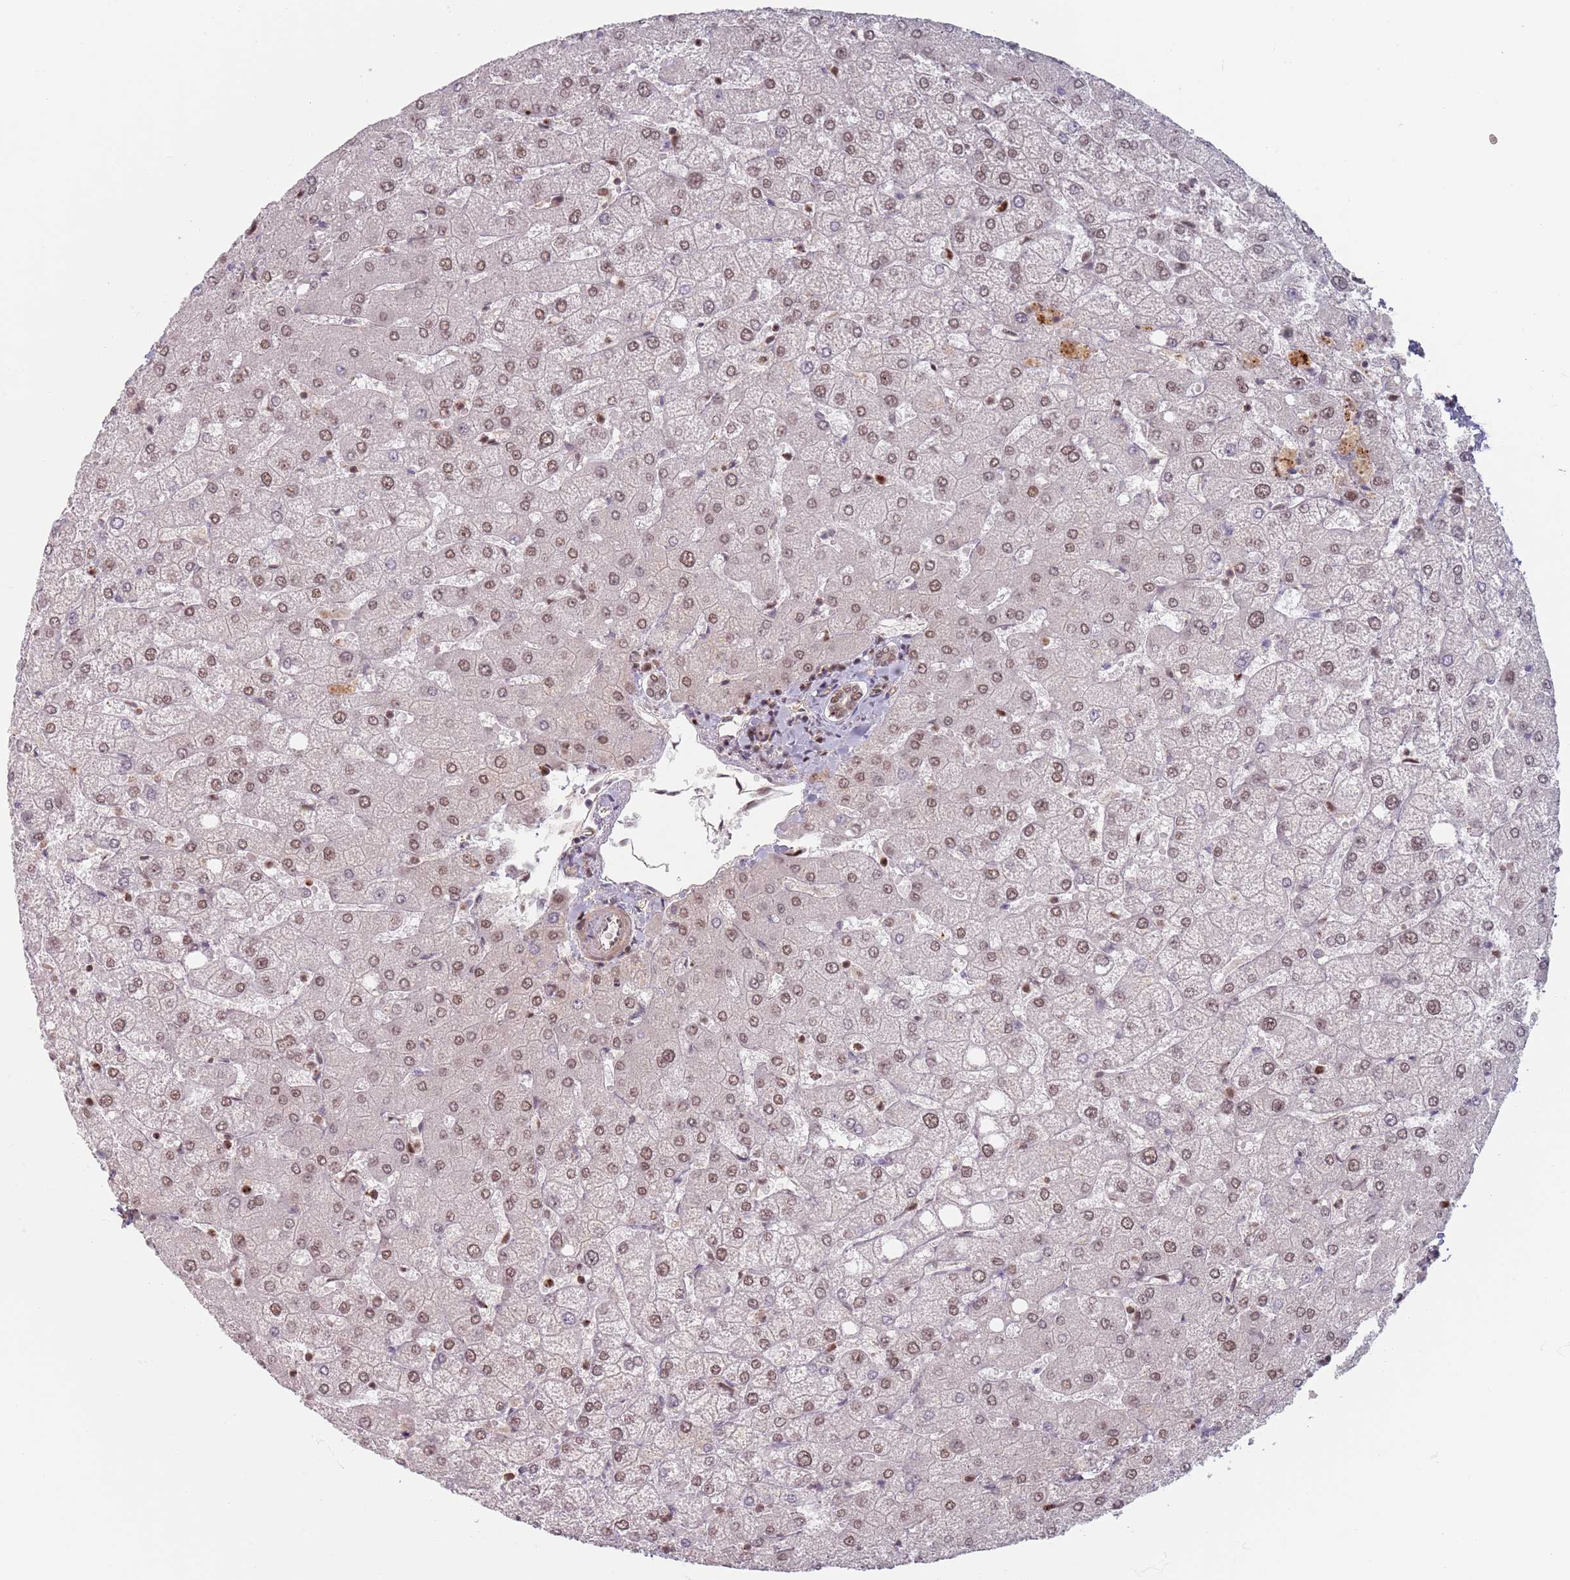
{"staining": {"intensity": "weak", "quantity": ">75%", "location": "nuclear"}, "tissue": "liver", "cell_type": "Cholangiocytes", "image_type": "normal", "snomed": [{"axis": "morphology", "description": "Normal tissue, NOS"}, {"axis": "topography", "description": "Liver"}], "caption": "About >75% of cholangiocytes in unremarkable human liver show weak nuclear protein staining as visualized by brown immunohistochemical staining.", "gene": "NUP50", "patient": {"sex": "female", "age": 54}}